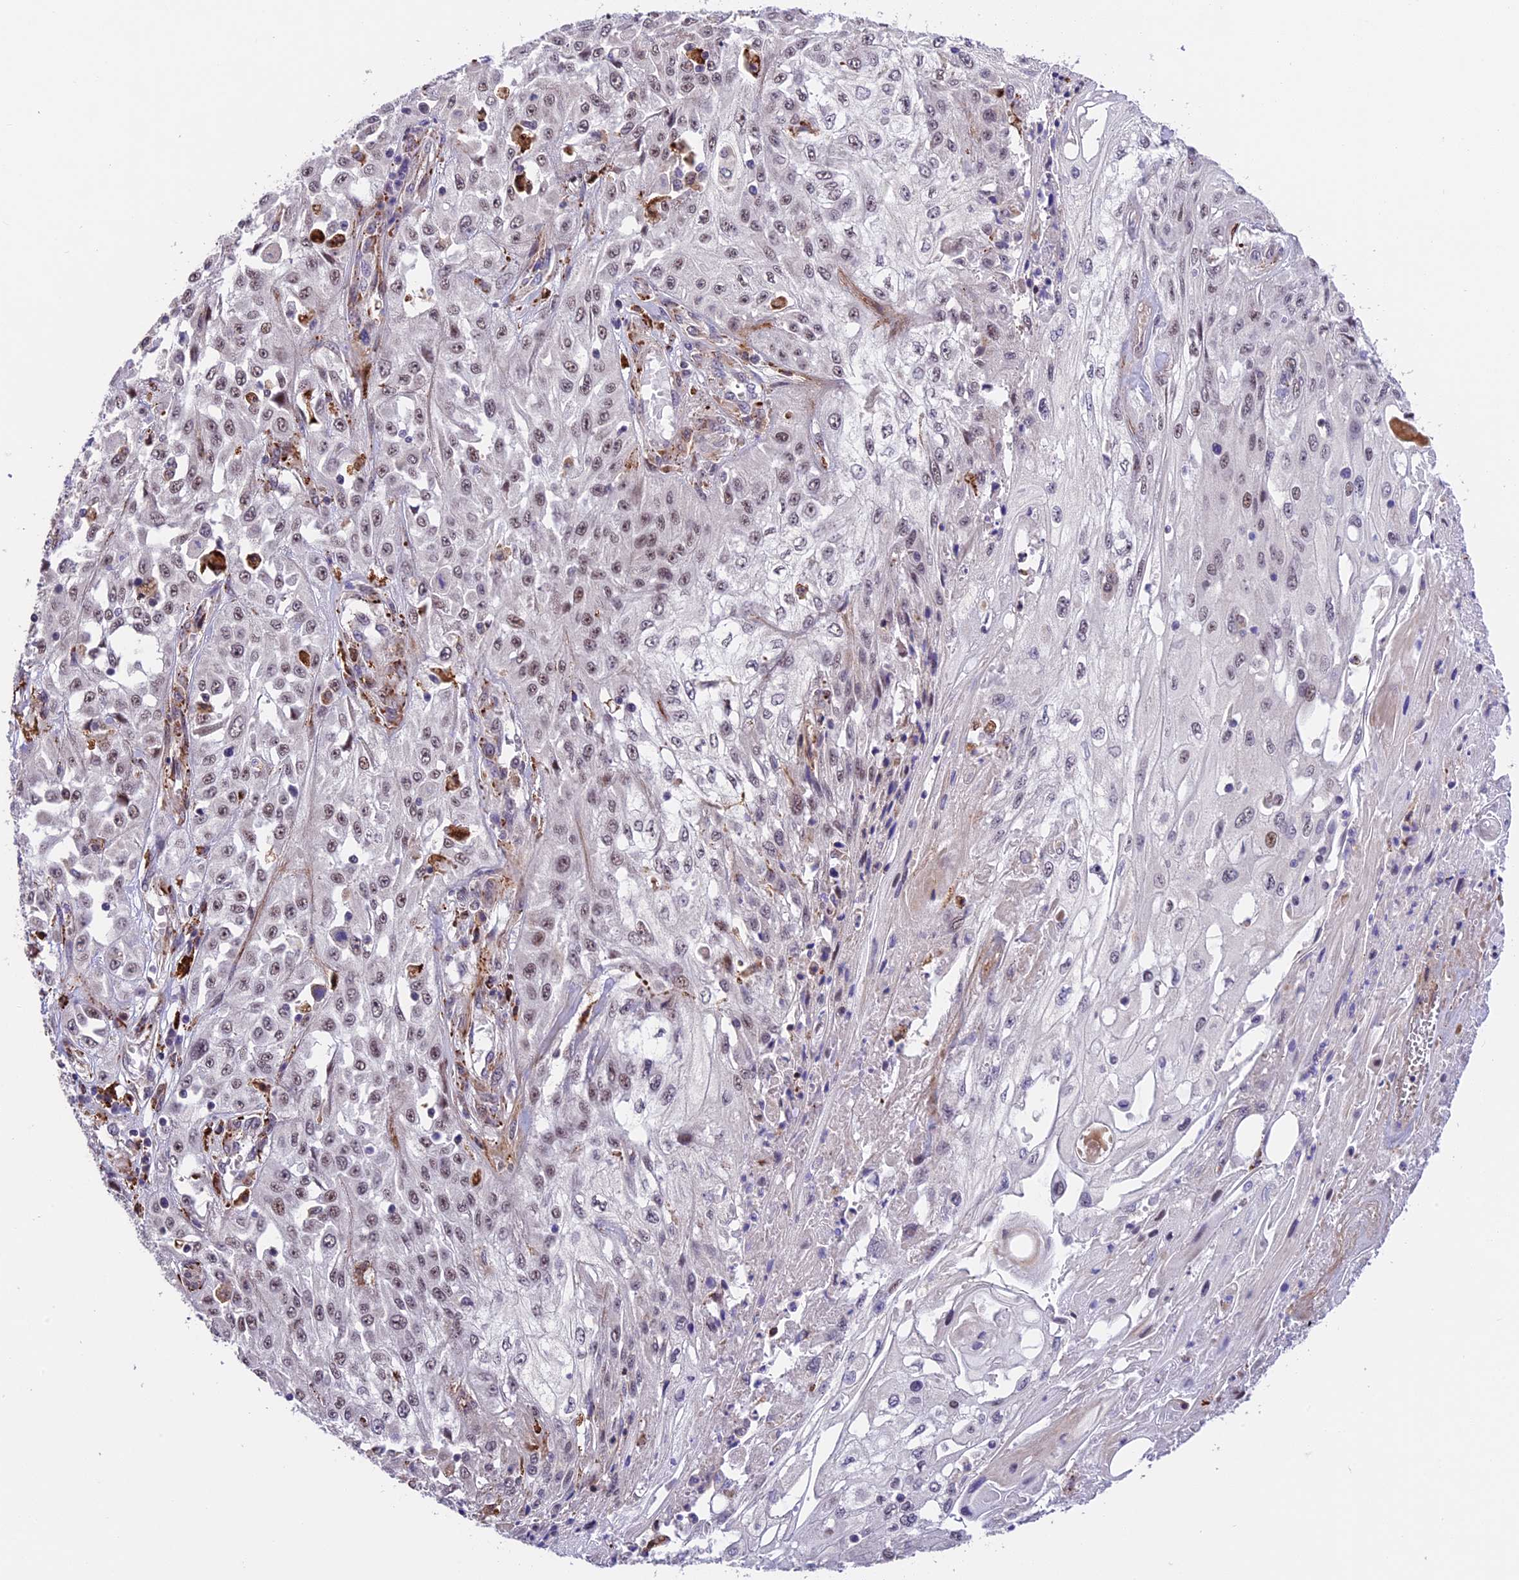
{"staining": {"intensity": "weak", "quantity": "25%-75%", "location": "nuclear"}, "tissue": "skin cancer", "cell_type": "Tumor cells", "image_type": "cancer", "snomed": [{"axis": "morphology", "description": "Squamous cell carcinoma, NOS"}, {"axis": "morphology", "description": "Squamous cell carcinoma, metastatic, NOS"}, {"axis": "topography", "description": "Skin"}, {"axis": "topography", "description": "Lymph node"}], "caption": "Immunohistochemistry histopathology image of squamous cell carcinoma (skin) stained for a protein (brown), which shows low levels of weak nuclear positivity in approximately 25%-75% of tumor cells.", "gene": "FBXO45", "patient": {"sex": "male", "age": 75}}